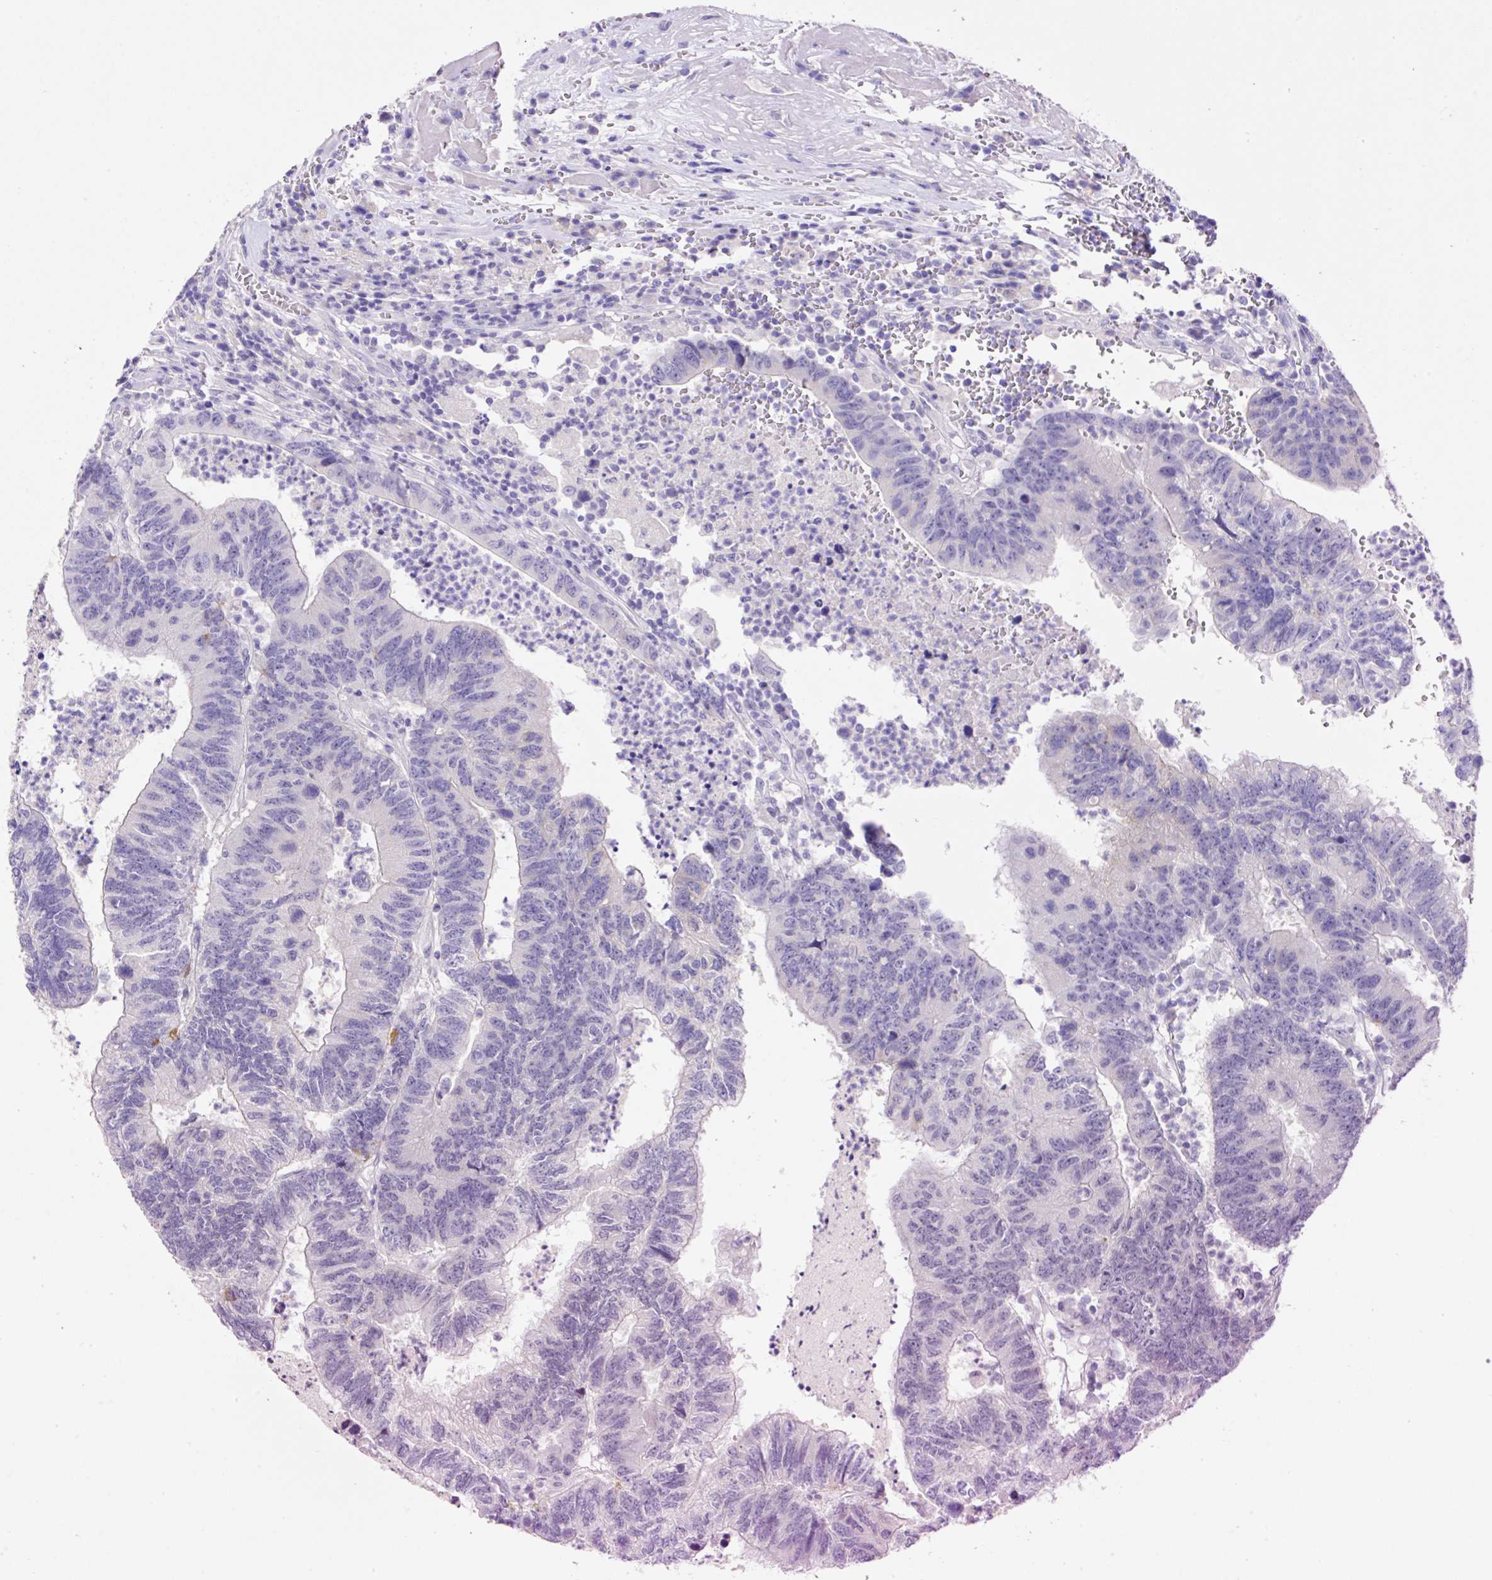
{"staining": {"intensity": "negative", "quantity": "none", "location": "none"}, "tissue": "colorectal cancer", "cell_type": "Tumor cells", "image_type": "cancer", "snomed": [{"axis": "morphology", "description": "Adenocarcinoma, NOS"}, {"axis": "topography", "description": "Colon"}], "caption": "An immunohistochemistry (IHC) micrograph of colorectal adenocarcinoma is shown. There is no staining in tumor cells of colorectal adenocarcinoma.", "gene": "SYP", "patient": {"sex": "female", "age": 48}}